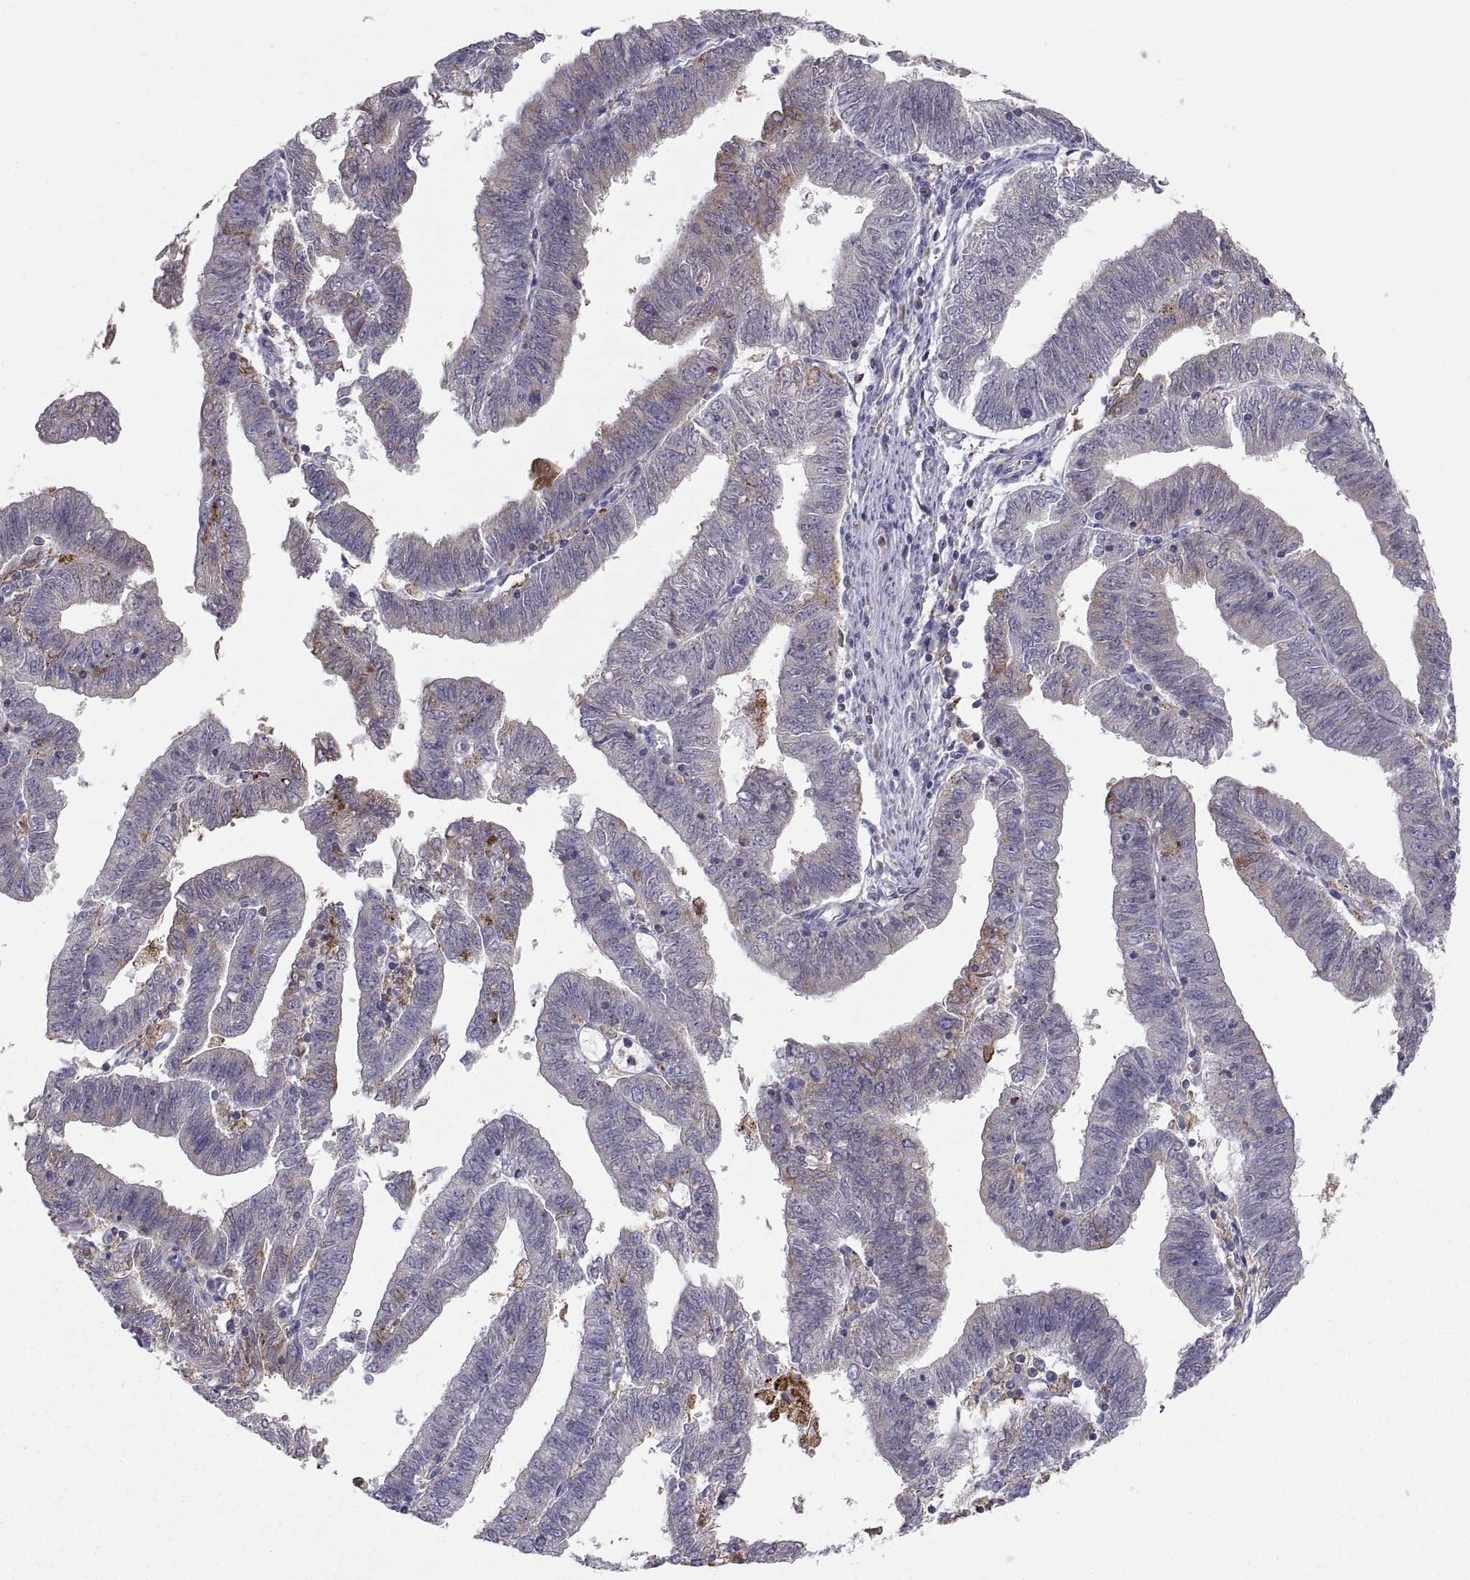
{"staining": {"intensity": "strong", "quantity": "<25%", "location": "cytoplasmic/membranous"}, "tissue": "endometrial cancer", "cell_type": "Tumor cells", "image_type": "cancer", "snomed": [{"axis": "morphology", "description": "Adenocarcinoma, NOS"}, {"axis": "topography", "description": "Endometrium"}], "caption": "Immunohistochemistry histopathology image of neoplastic tissue: adenocarcinoma (endometrial) stained using IHC shows medium levels of strong protein expression localized specifically in the cytoplasmic/membranous of tumor cells, appearing as a cytoplasmic/membranous brown color.", "gene": "ERO1A", "patient": {"sex": "female", "age": 82}}